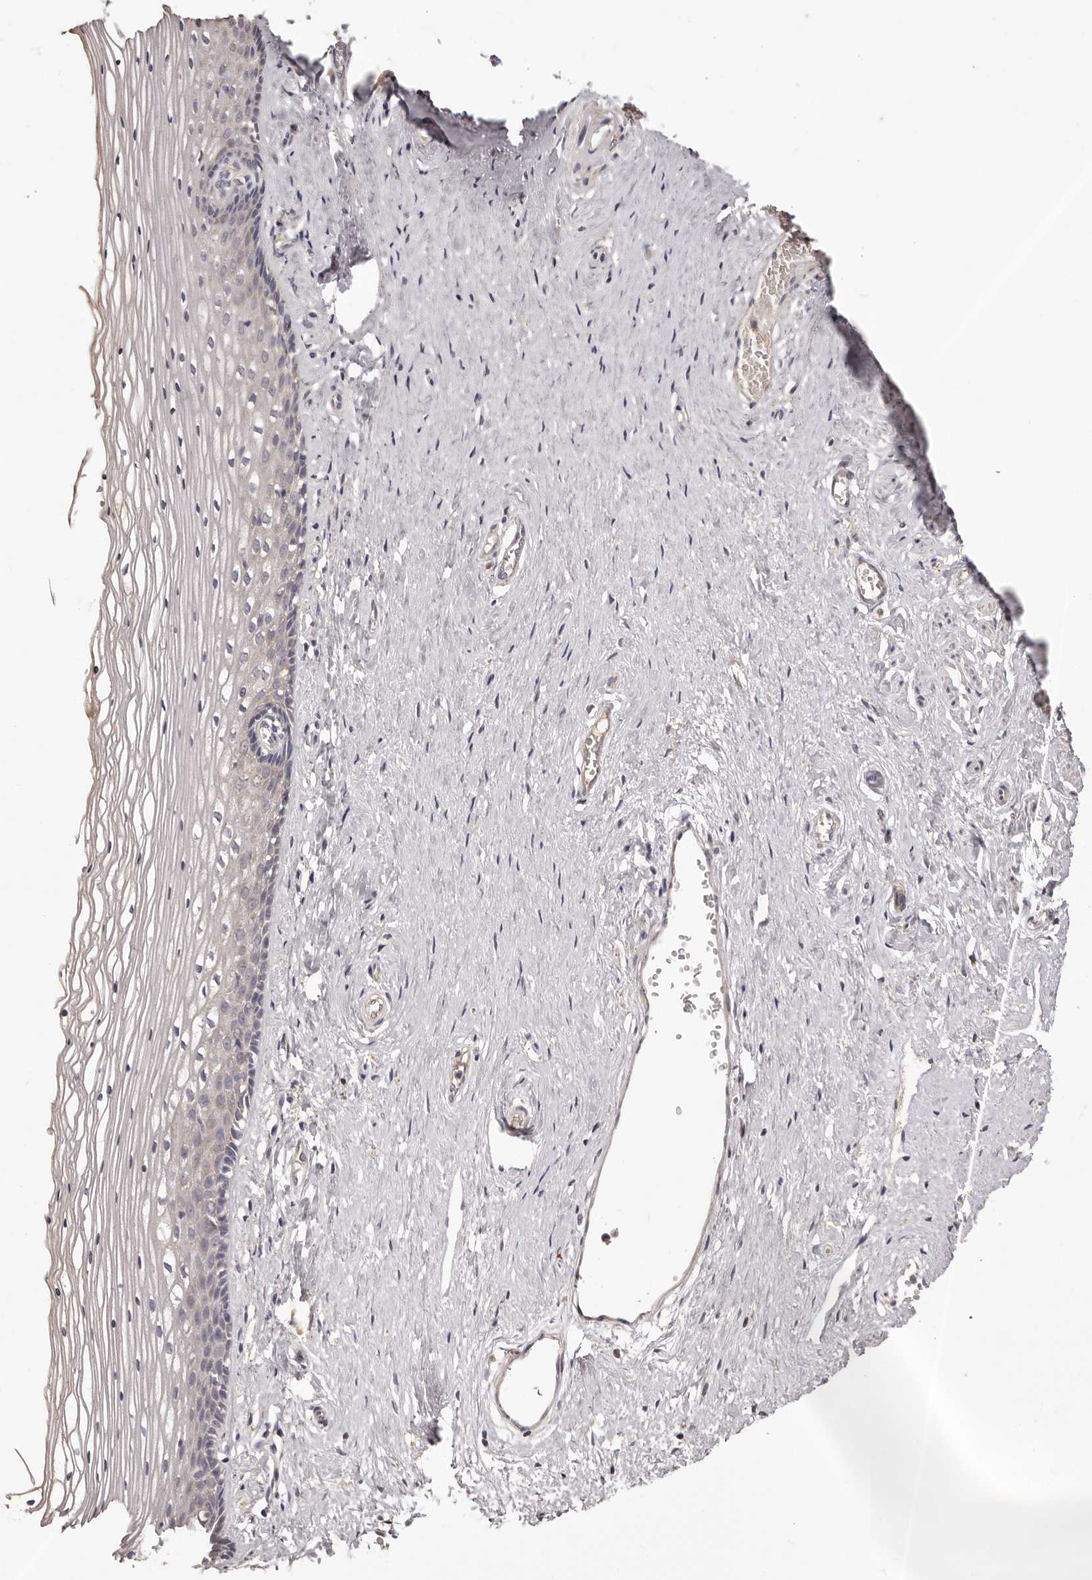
{"staining": {"intensity": "negative", "quantity": "none", "location": "none"}, "tissue": "vagina", "cell_type": "Squamous epithelial cells", "image_type": "normal", "snomed": [{"axis": "morphology", "description": "Normal tissue, NOS"}, {"axis": "topography", "description": "Vagina"}], "caption": "Protein analysis of unremarkable vagina reveals no significant expression in squamous epithelial cells.", "gene": "ETNK1", "patient": {"sex": "female", "age": 46}}